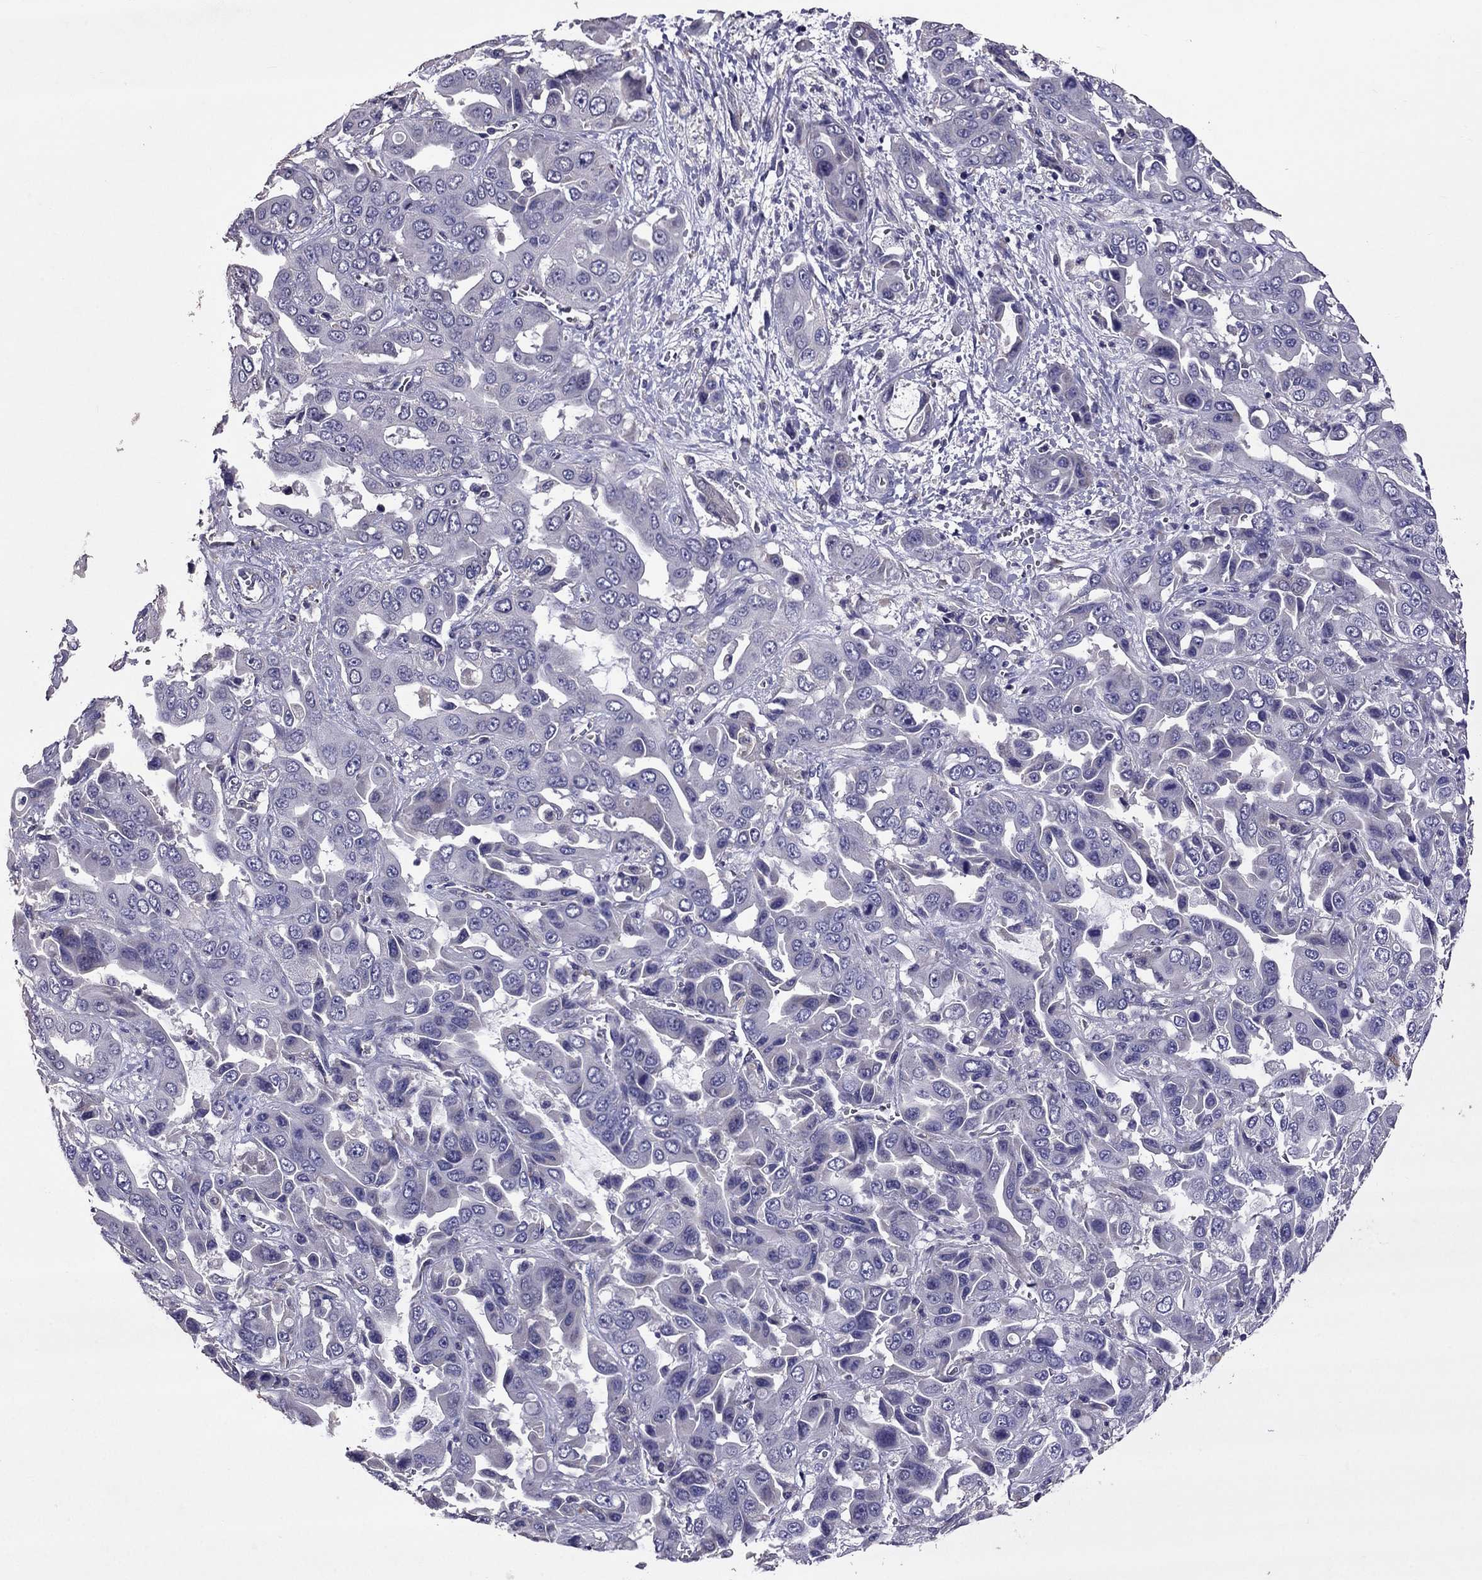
{"staining": {"intensity": "negative", "quantity": "none", "location": "none"}, "tissue": "liver cancer", "cell_type": "Tumor cells", "image_type": "cancer", "snomed": [{"axis": "morphology", "description": "Cholangiocarcinoma"}, {"axis": "topography", "description": "Liver"}], "caption": "Immunohistochemistry micrograph of neoplastic tissue: human liver cancer (cholangiocarcinoma) stained with DAB (3,3'-diaminobenzidine) displays no significant protein positivity in tumor cells.", "gene": "NKX3-1", "patient": {"sex": "female", "age": 52}}